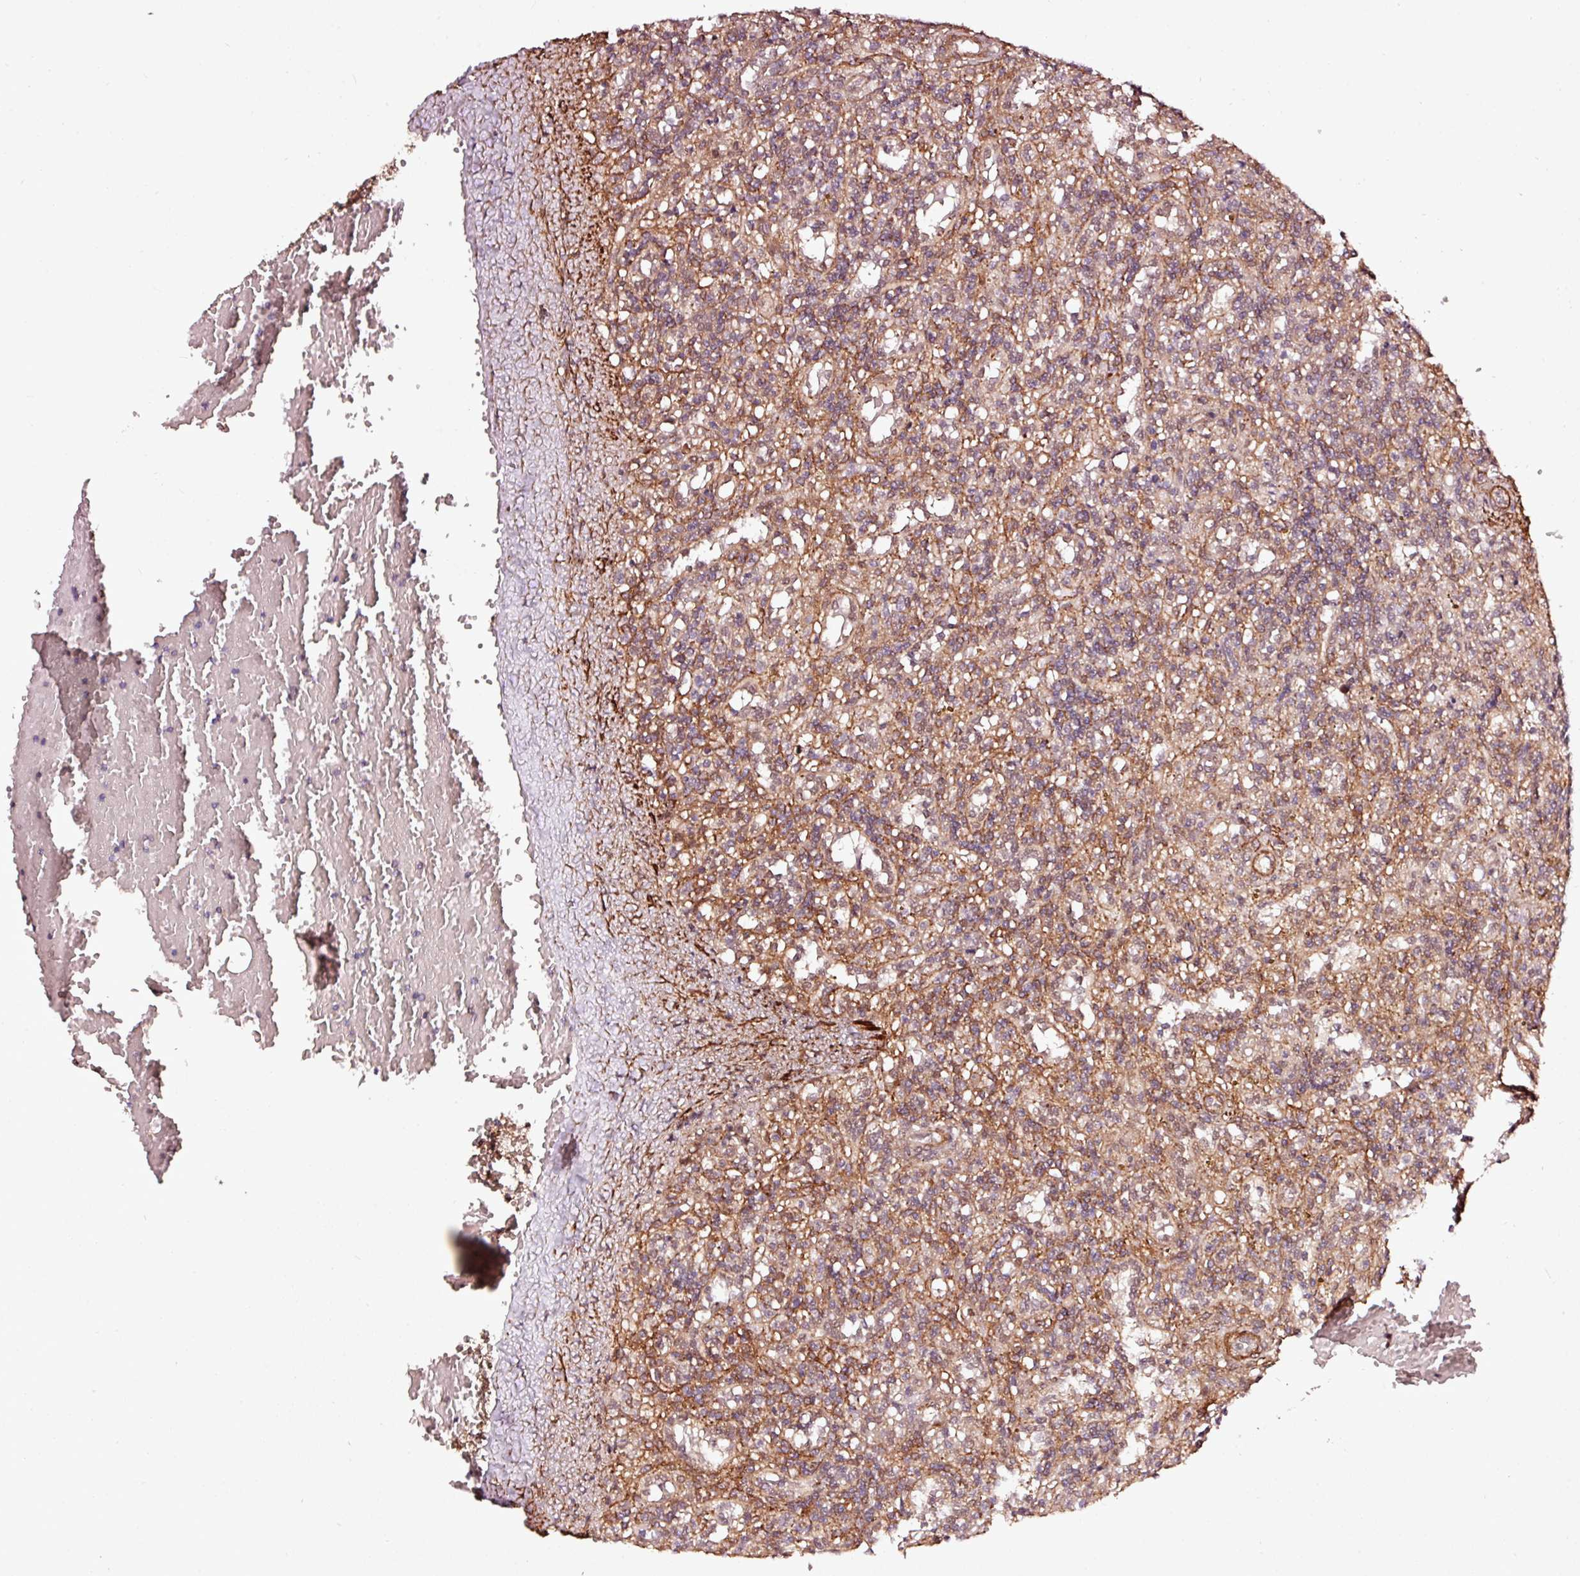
{"staining": {"intensity": "negative", "quantity": "none", "location": "none"}, "tissue": "lymphoma", "cell_type": "Tumor cells", "image_type": "cancer", "snomed": [{"axis": "morphology", "description": "Malignant lymphoma, non-Hodgkin's type, Low grade"}, {"axis": "topography", "description": "Spleen"}], "caption": "Immunohistochemistry (IHC) micrograph of lymphoma stained for a protein (brown), which demonstrates no expression in tumor cells.", "gene": "TPM1", "patient": {"sex": "male", "age": 67}}